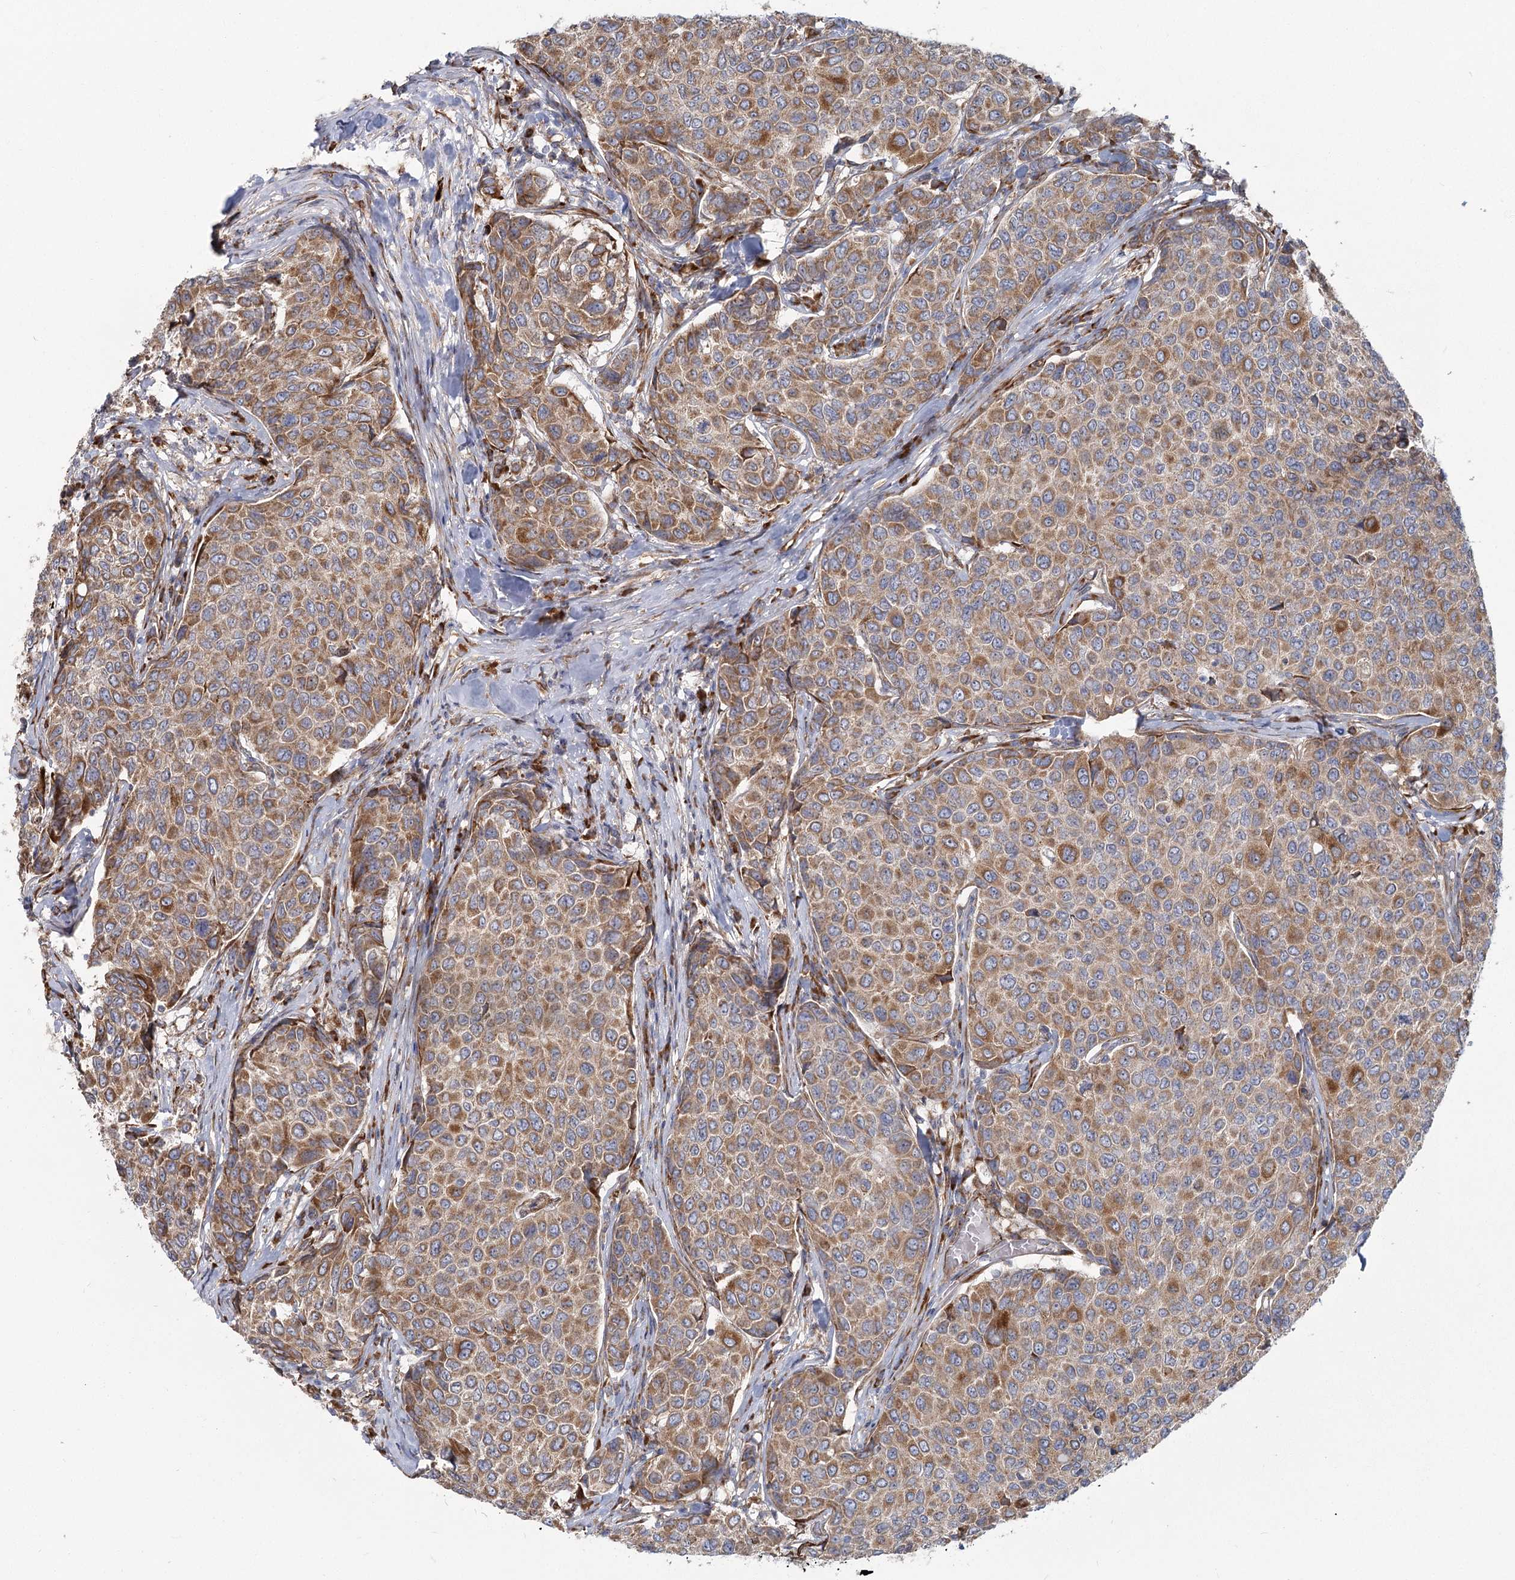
{"staining": {"intensity": "moderate", "quantity": ">75%", "location": "cytoplasmic/membranous"}, "tissue": "breast cancer", "cell_type": "Tumor cells", "image_type": "cancer", "snomed": [{"axis": "morphology", "description": "Duct carcinoma"}, {"axis": "topography", "description": "Breast"}], "caption": "Protein staining shows moderate cytoplasmic/membranous staining in approximately >75% of tumor cells in invasive ductal carcinoma (breast). Using DAB (3,3'-diaminobenzidine) (brown) and hematoxylin (blue) stains, captured at high magnification using brightfield microscopy.", "gene": "HARS2", "patient": {"sex": "female", "age": 55}}